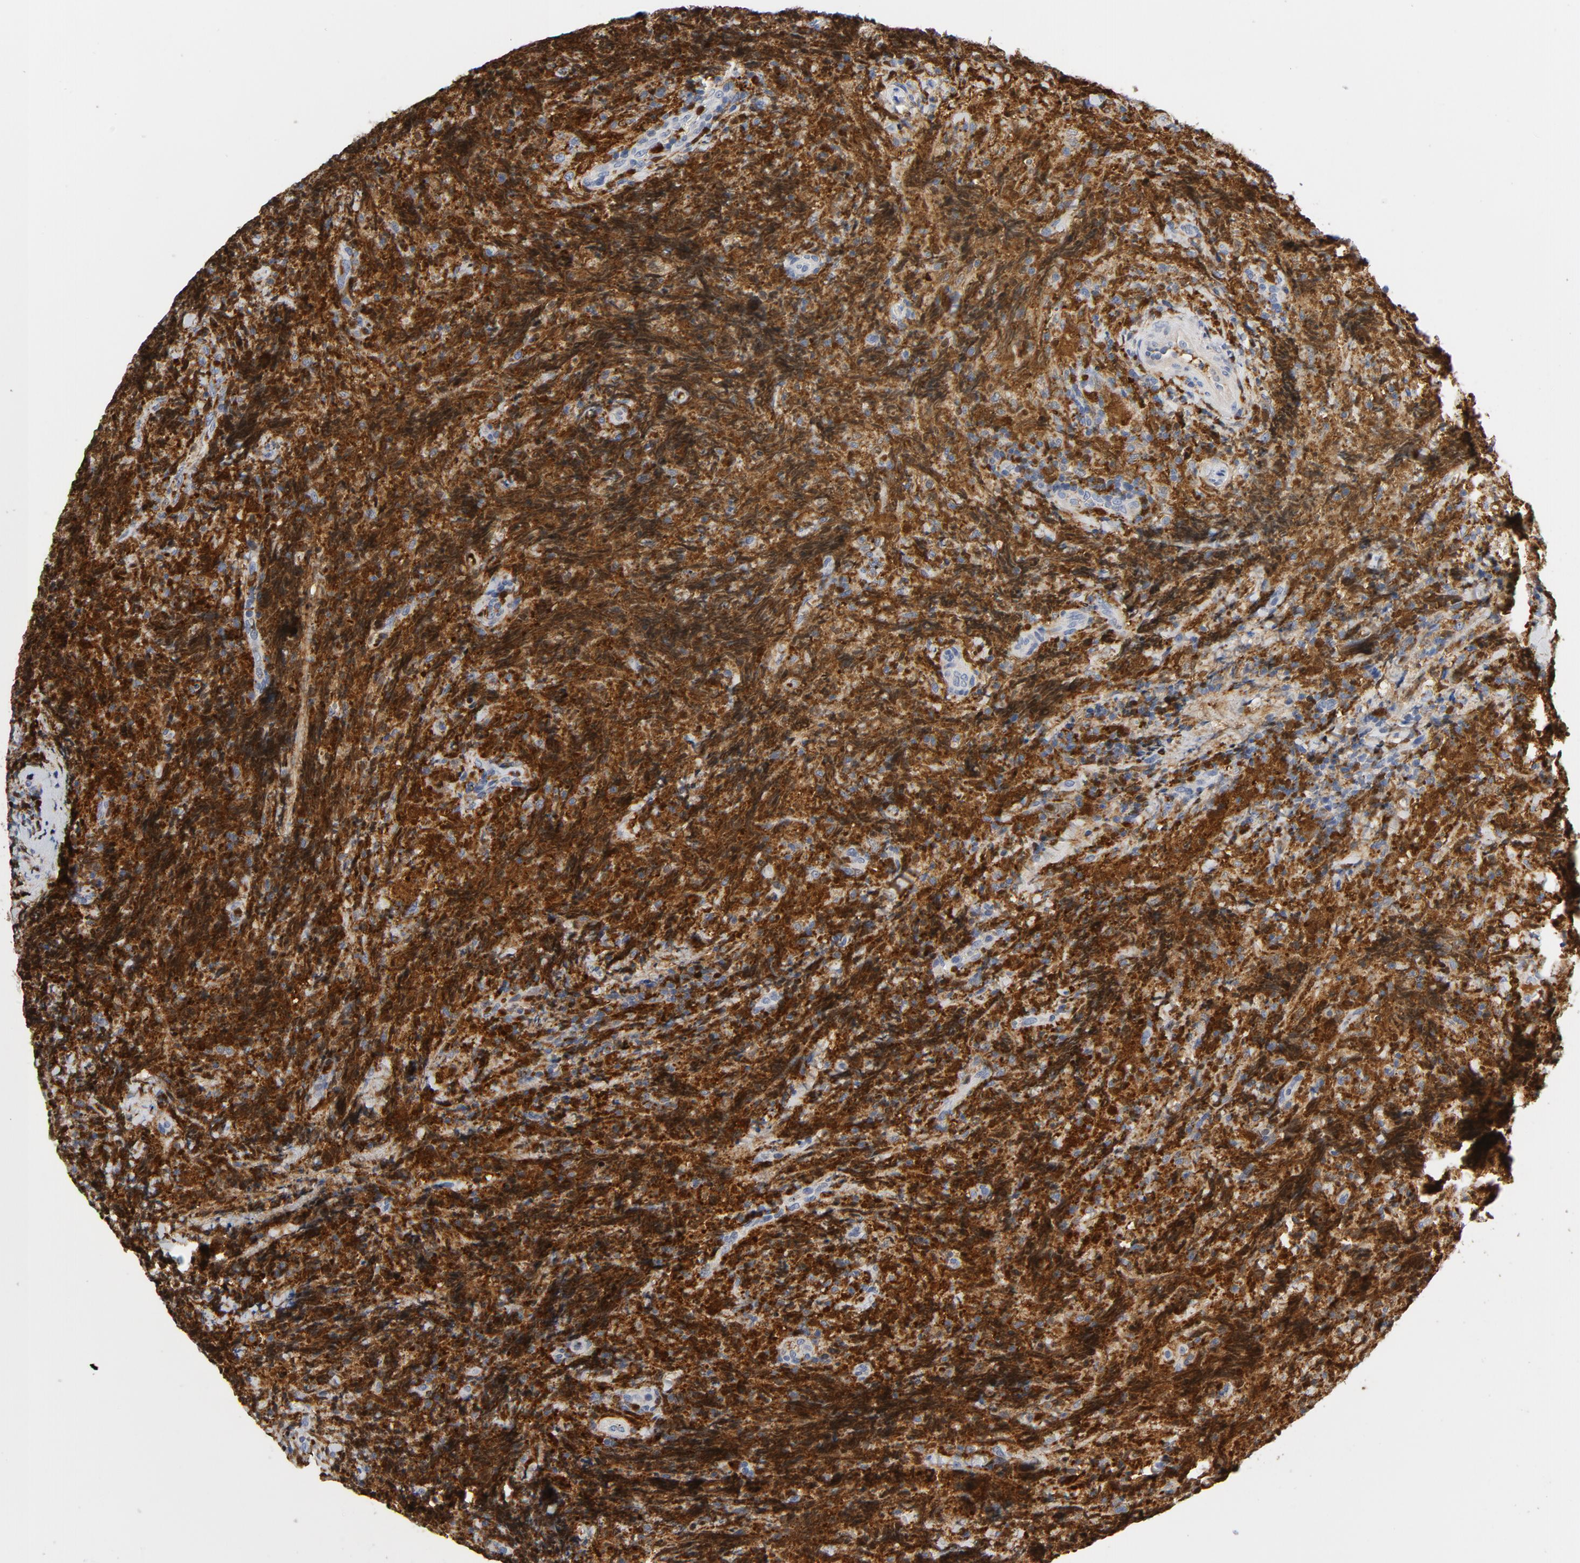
{"staining": {"intensity": "strong", "quantity": ">75%", "location": "cytoplasmic/membranous,nuclear"}, "tissue": "lymphoma", "cell_type": "Tumor cells", "image_type": "cancer", "snomed": [{"axis": "morphology", "description": "Malignant lymphoma, non-Hodgkin's type, High grade"}, {"axis": "topography", "description": "Tonsil"}], "caption": "Protein staining shows strong cytoplasmic/membranous and nuclear staining in approximately >75% of tumor cells in malignant lymphoma, non-Hodgkin's type (high-grade). (DAB IHC with brightfield microscopy, high magnification).", "gene": "NCF1", "patient": {"sex": "female", "age": 36}}